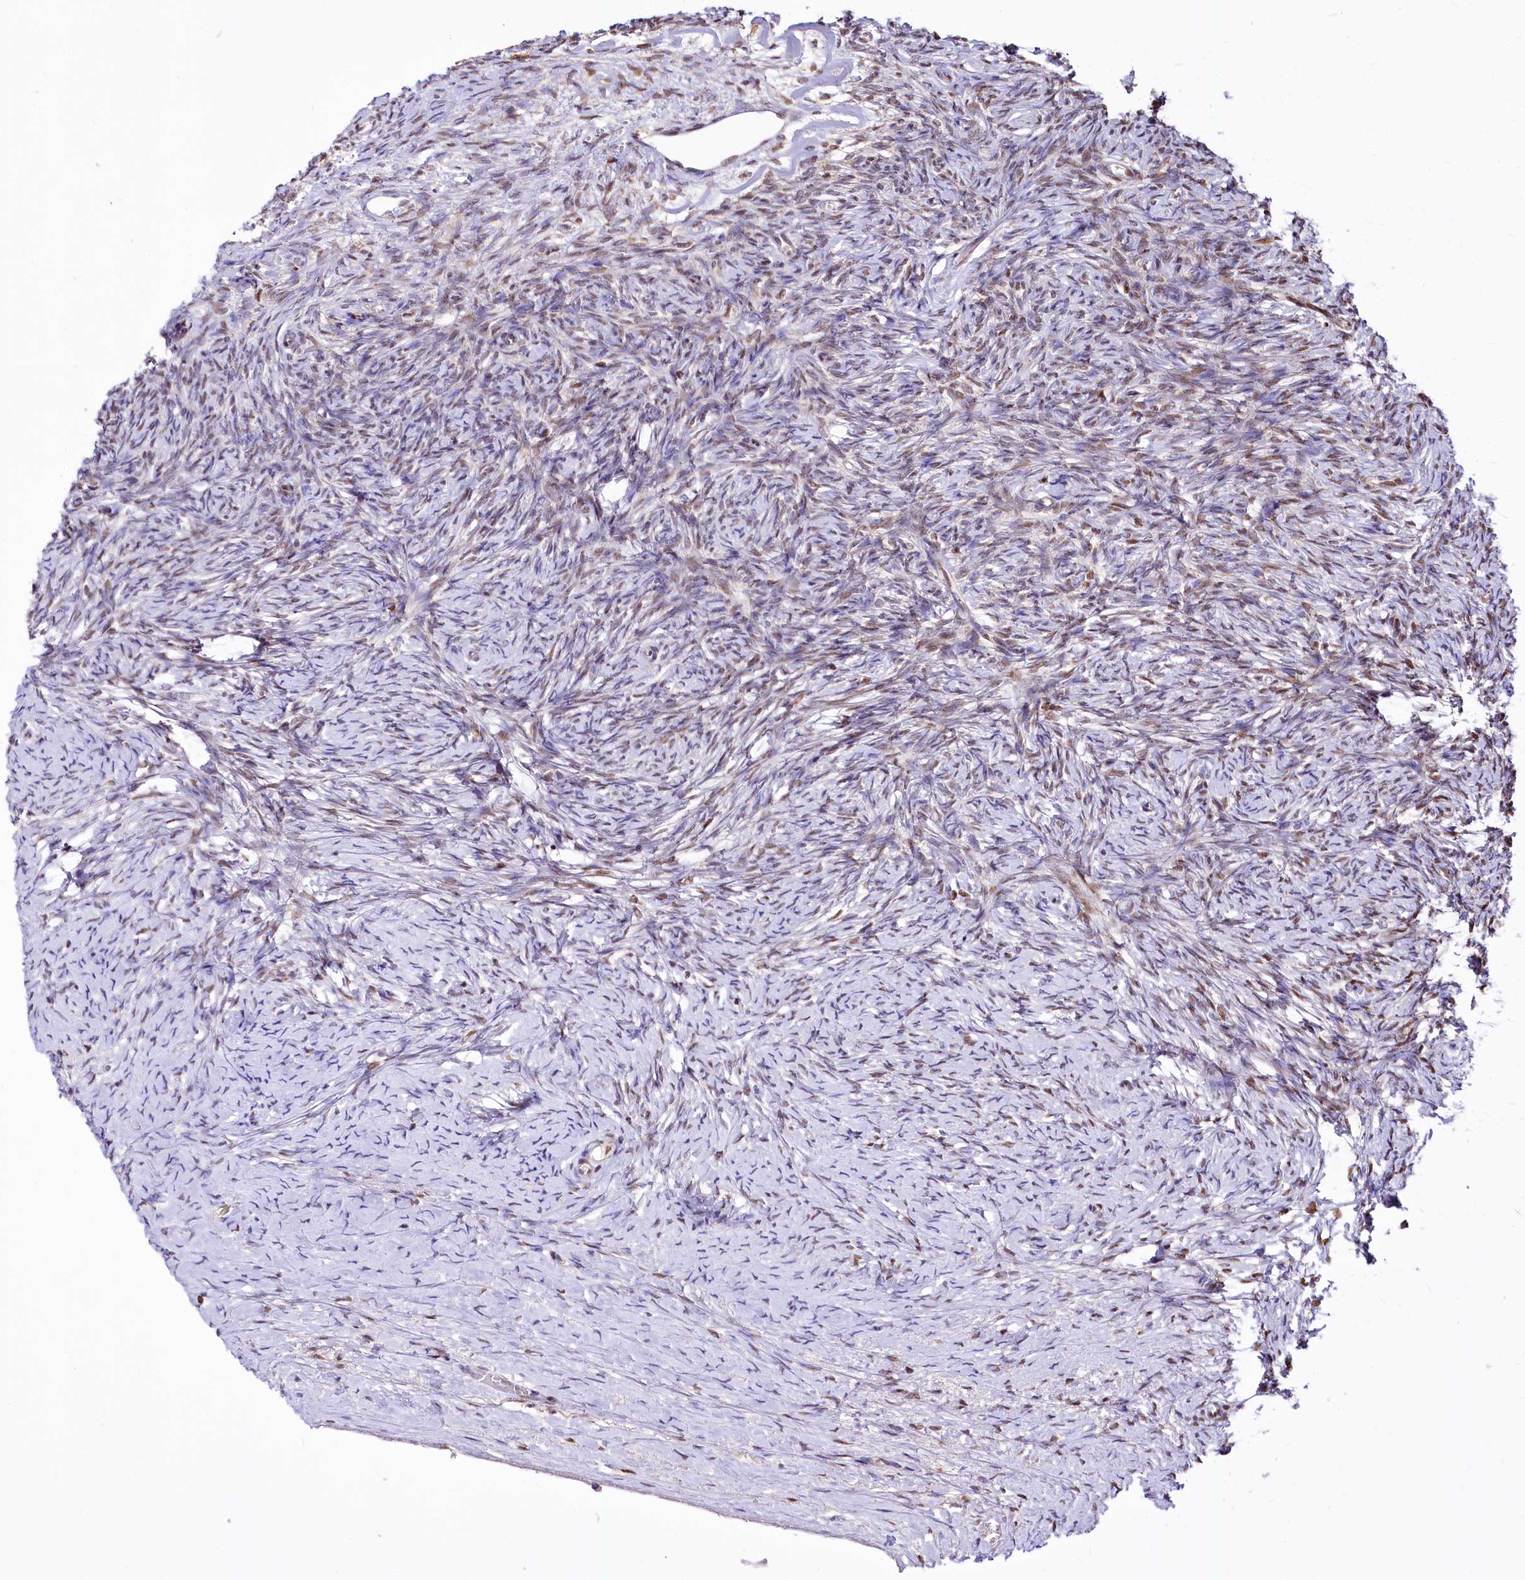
{"staining": {"intensity": "moderate", "quantity": "<25%", "location": "nuclear"}, "tissue": "ovary", "cell_type": "Ovarian stroma cells", "image_type": "normal", "snomed": [{"axis": "morphology", "description": "Normal tissue, NOS"}, {"axis": "morphology", "description": "Developmental malformation"}, {"axis": "topography", "description": "Ovary"}], "caption": "A micrograph of human ovary stained for a protein displays moderate nuclear brown staining in ovarian stroma cells. The staining was performed using DAB to visualize the protein expression in brown, while the nuclei were stained in blue with hematoxylin (Magnification: 20x).", "gene": "ZFYVE27", "patient": {"sex": "female", "age": 39}}